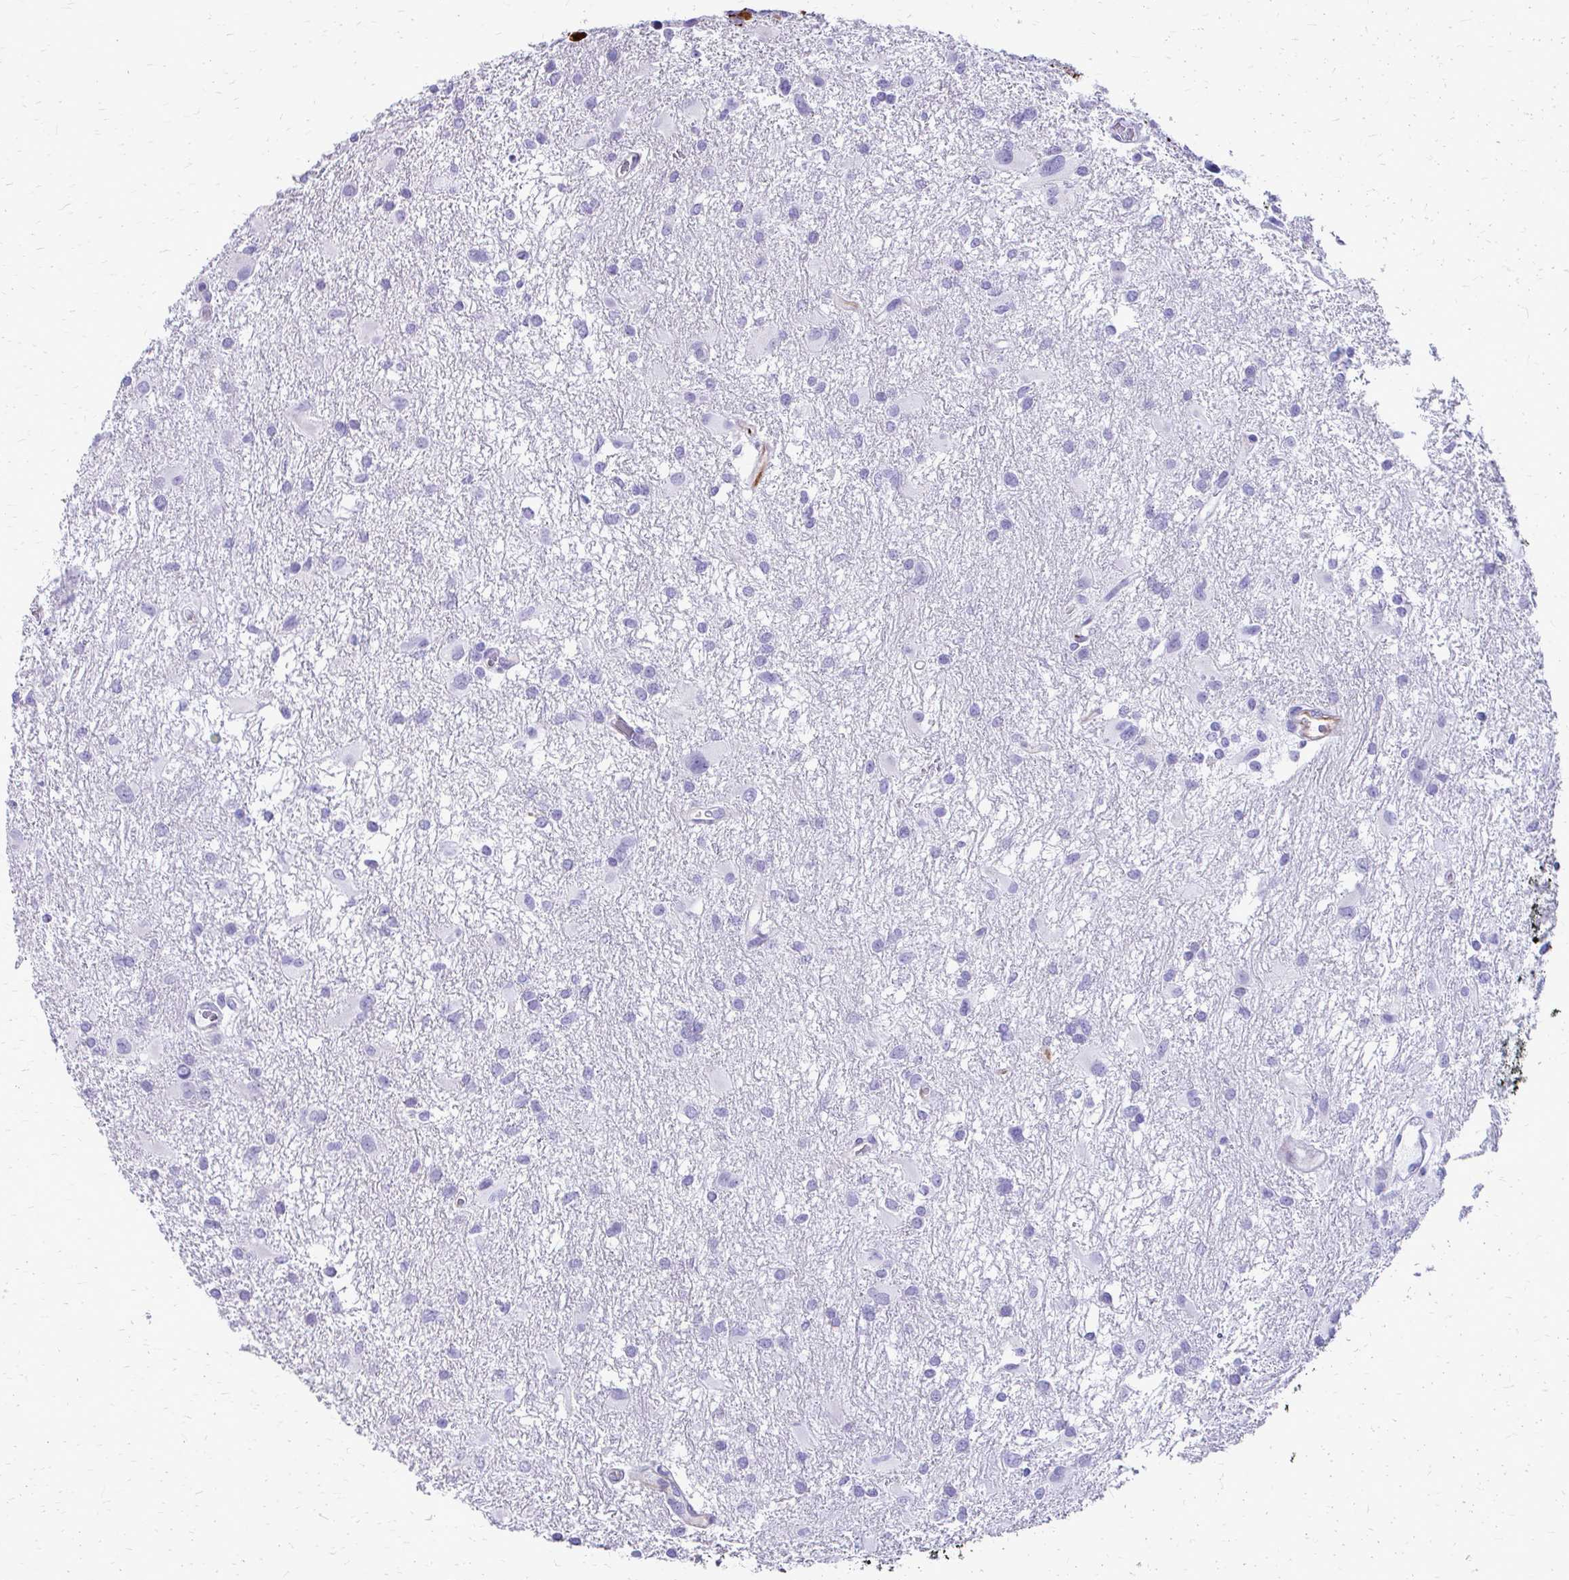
{"staining": {"intensity": "negative", "quantity": "none", "location": "none"}, "tissue": "glioma", "cell_type": "Tumor cells", "image_type": "cancer", "snomed": [{"axis": "morphology", "description": "Glioma, malignant, High grade"}, {"axis": "topography", "description": "Brain"}], "caption": "Immunohistochemical staining of glioma exhibits no significant positivity in tumor cells.", "gene": "TRIM6", "patient": {"sex": "male", "age": 53}}